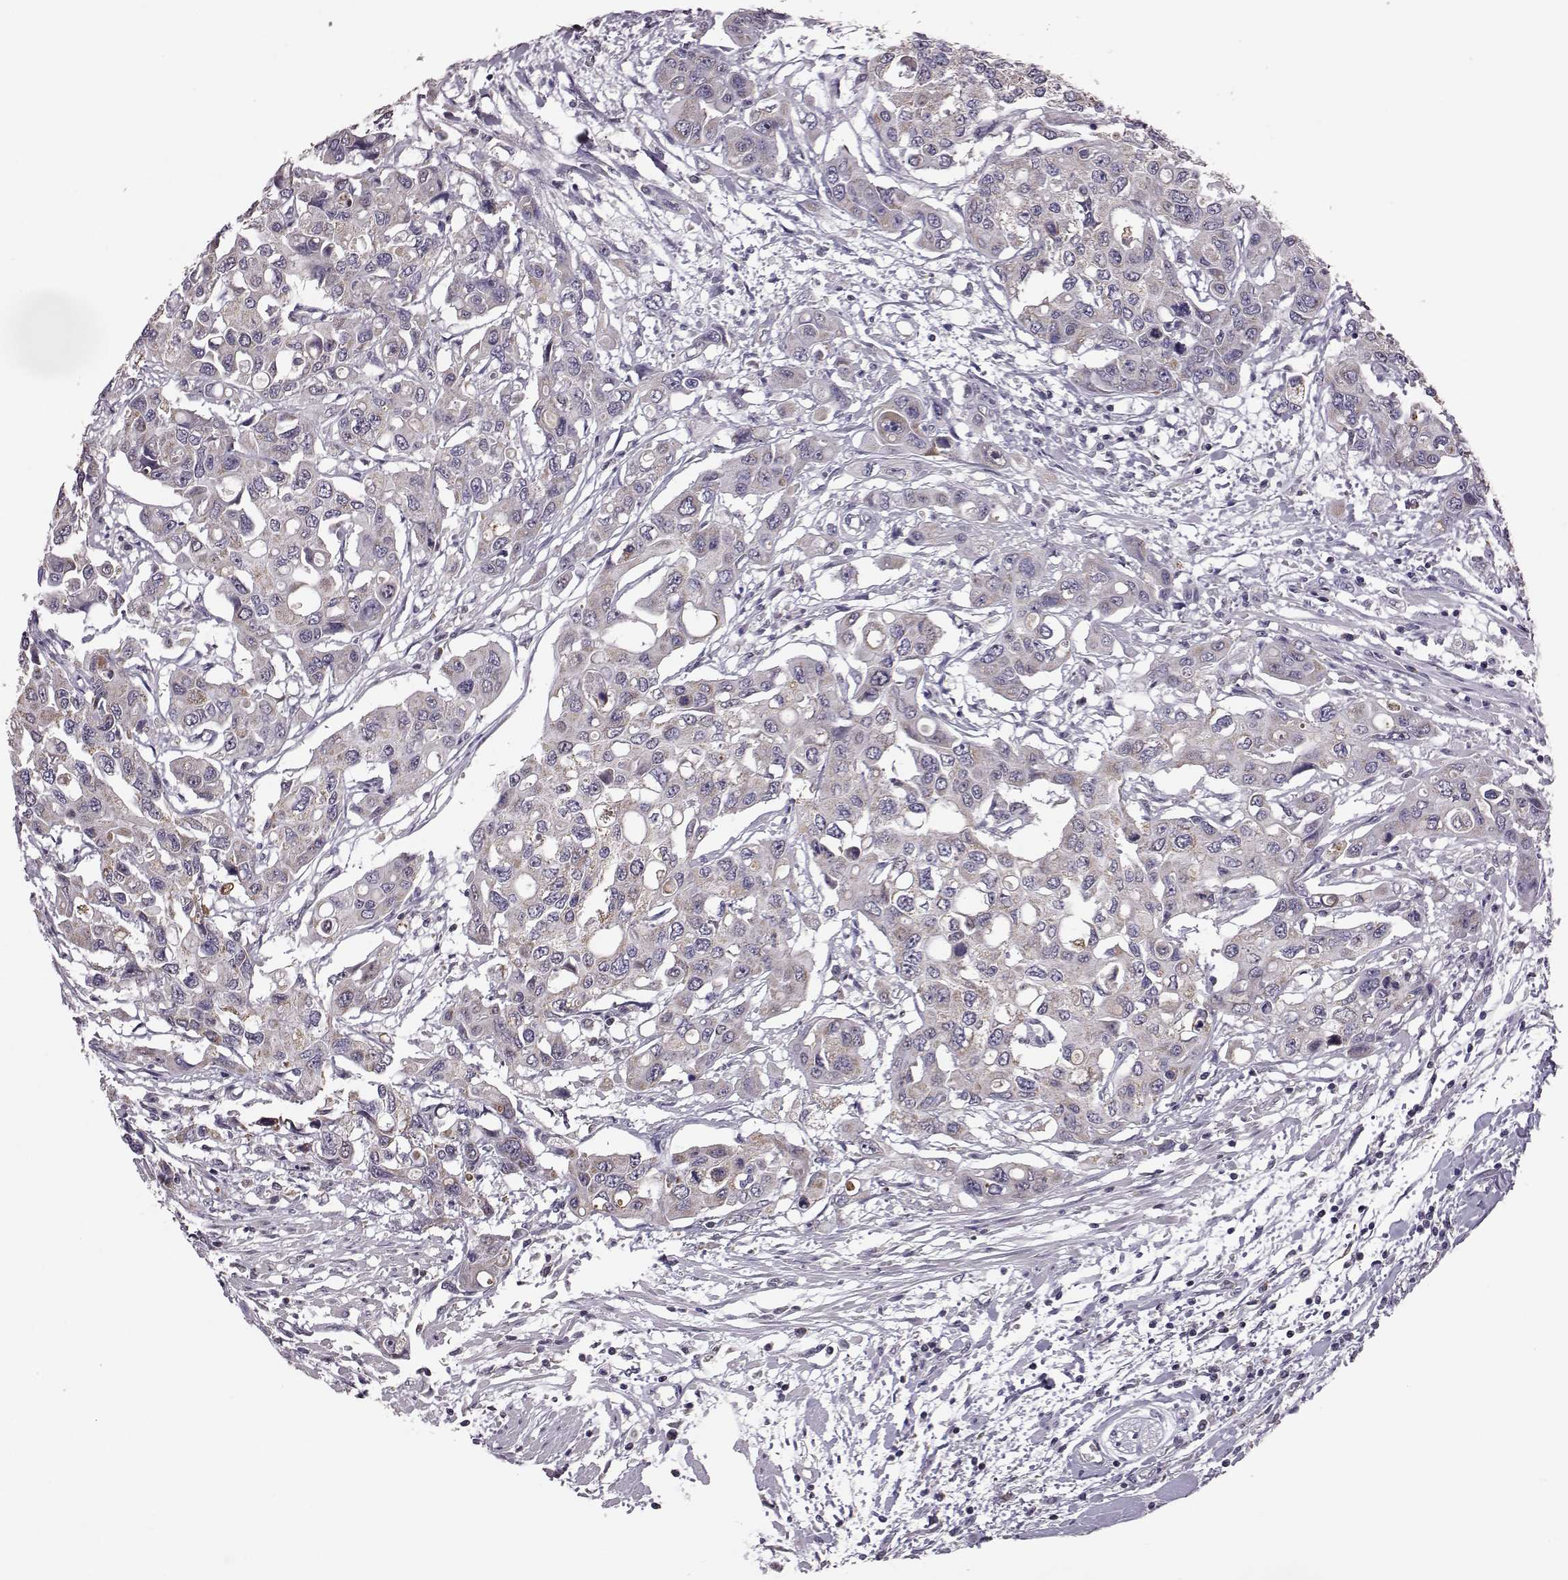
{"staining": {"intensity": "negative", "quantity": "none", "location": "none"}, "tissue": "colorectal cancer", "cell_type": "Tumor cells", "image_type": "cancer", "snomed": [{"axis": "morphology", "description": "Adenocarcinoma, NOS"}, {"axis": "topography", "description": "Colon"}], "caption": "DAB immunohistochemical staining of colorectal cancer displays no significant expression in tumor cells.", "gene": "ALDH3A1", "patient": {"sex": "male", "age": 77}}